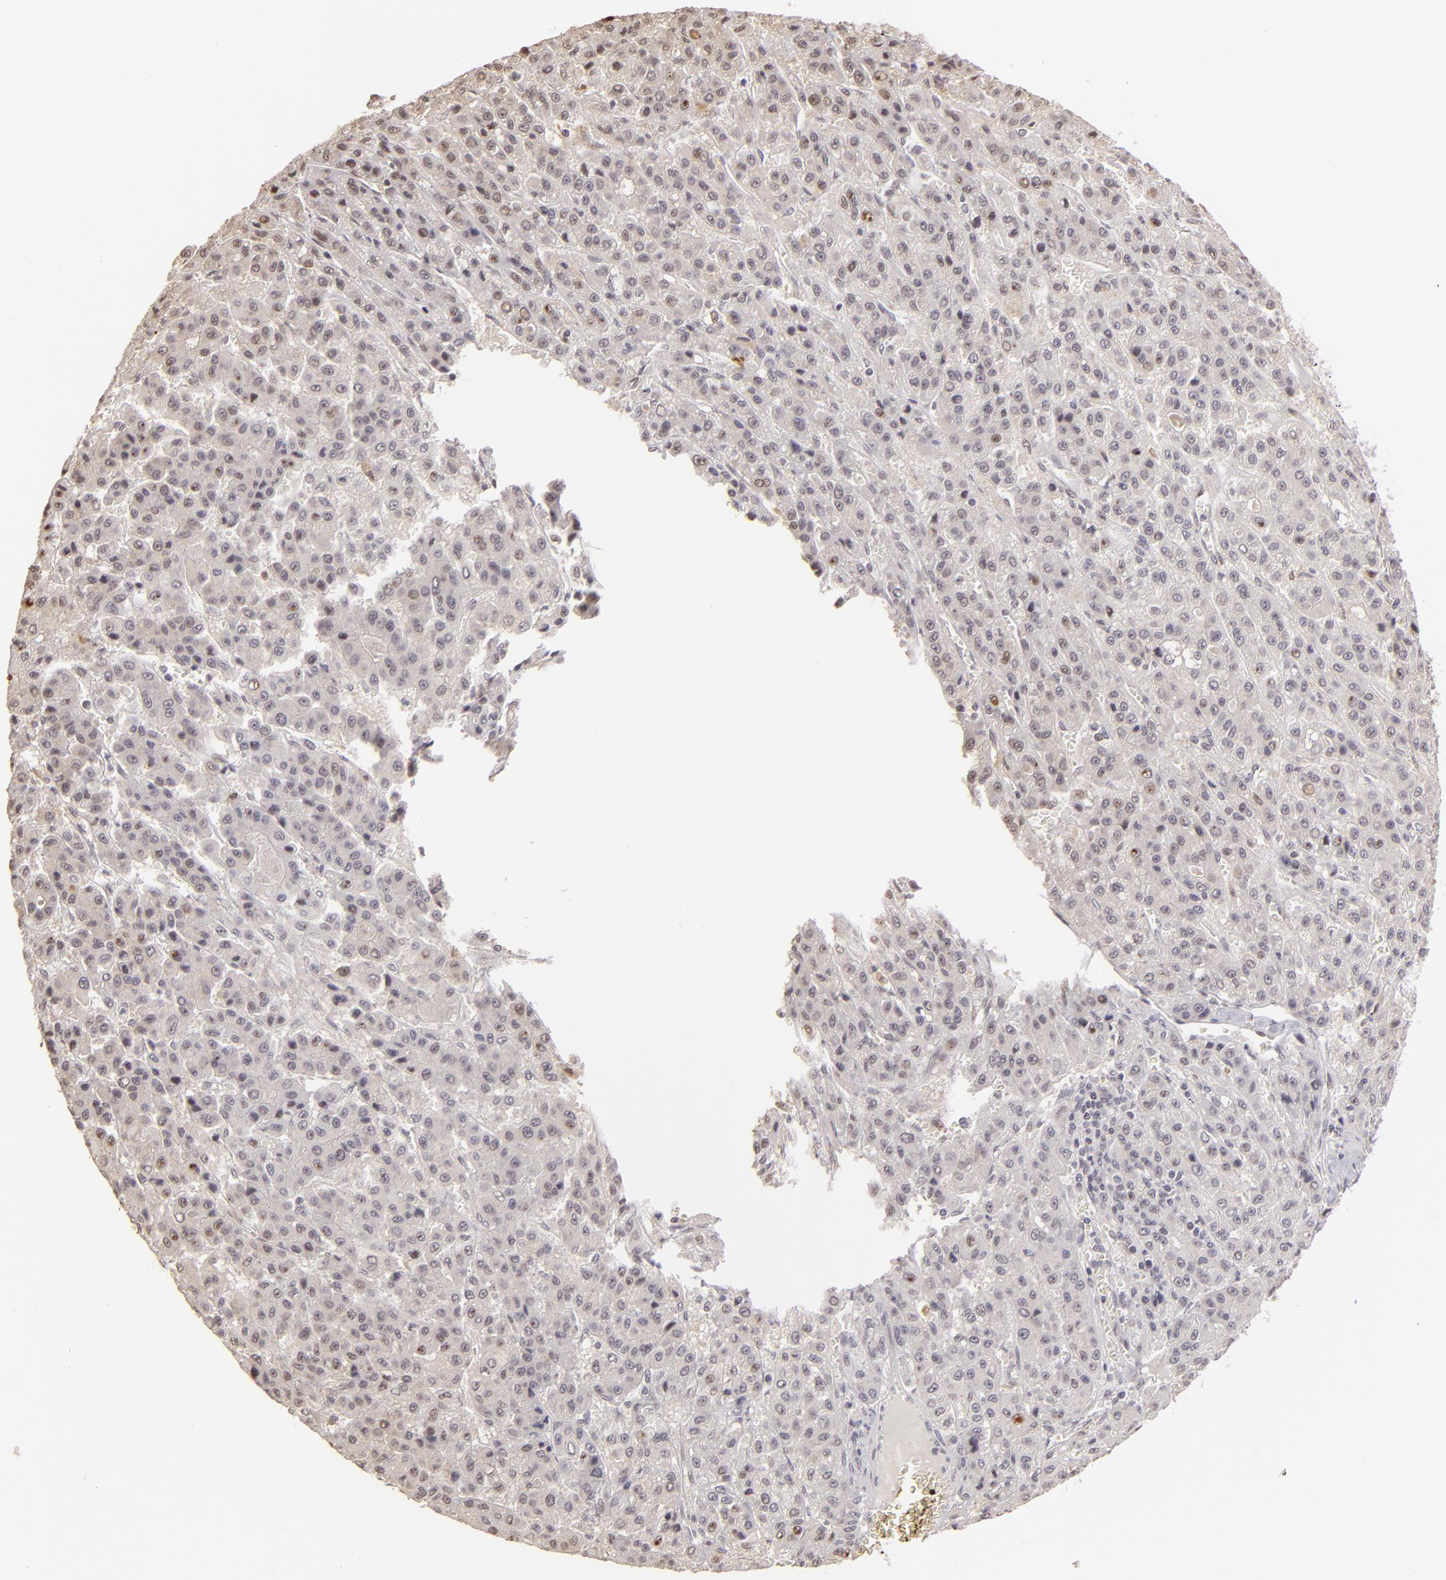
{"staining": {"intensity": "weak", "quantity": "<25%", "location": "nuclear"}, "tissue": "liver cancer", "cell_type": "Tumor cells", "image_type": "cancer", "snomed": [{"axis": "morphology", "description": "Carcinoma, Hepatocellular, NOS"}, {"axis": "topography", "description": "Liver"}], "caption": "Image shows no protein positivity in tumor cells of liver hepatocellular carcinoma tissue. (Stains: DAB (3,3'-diaminobenzidine) IHC with hematoxylin counter stain, Microscopy: brightfield microscopy at high magnification).", "gene": "RARB", "patient": {"sex": "male", "age": 70}}